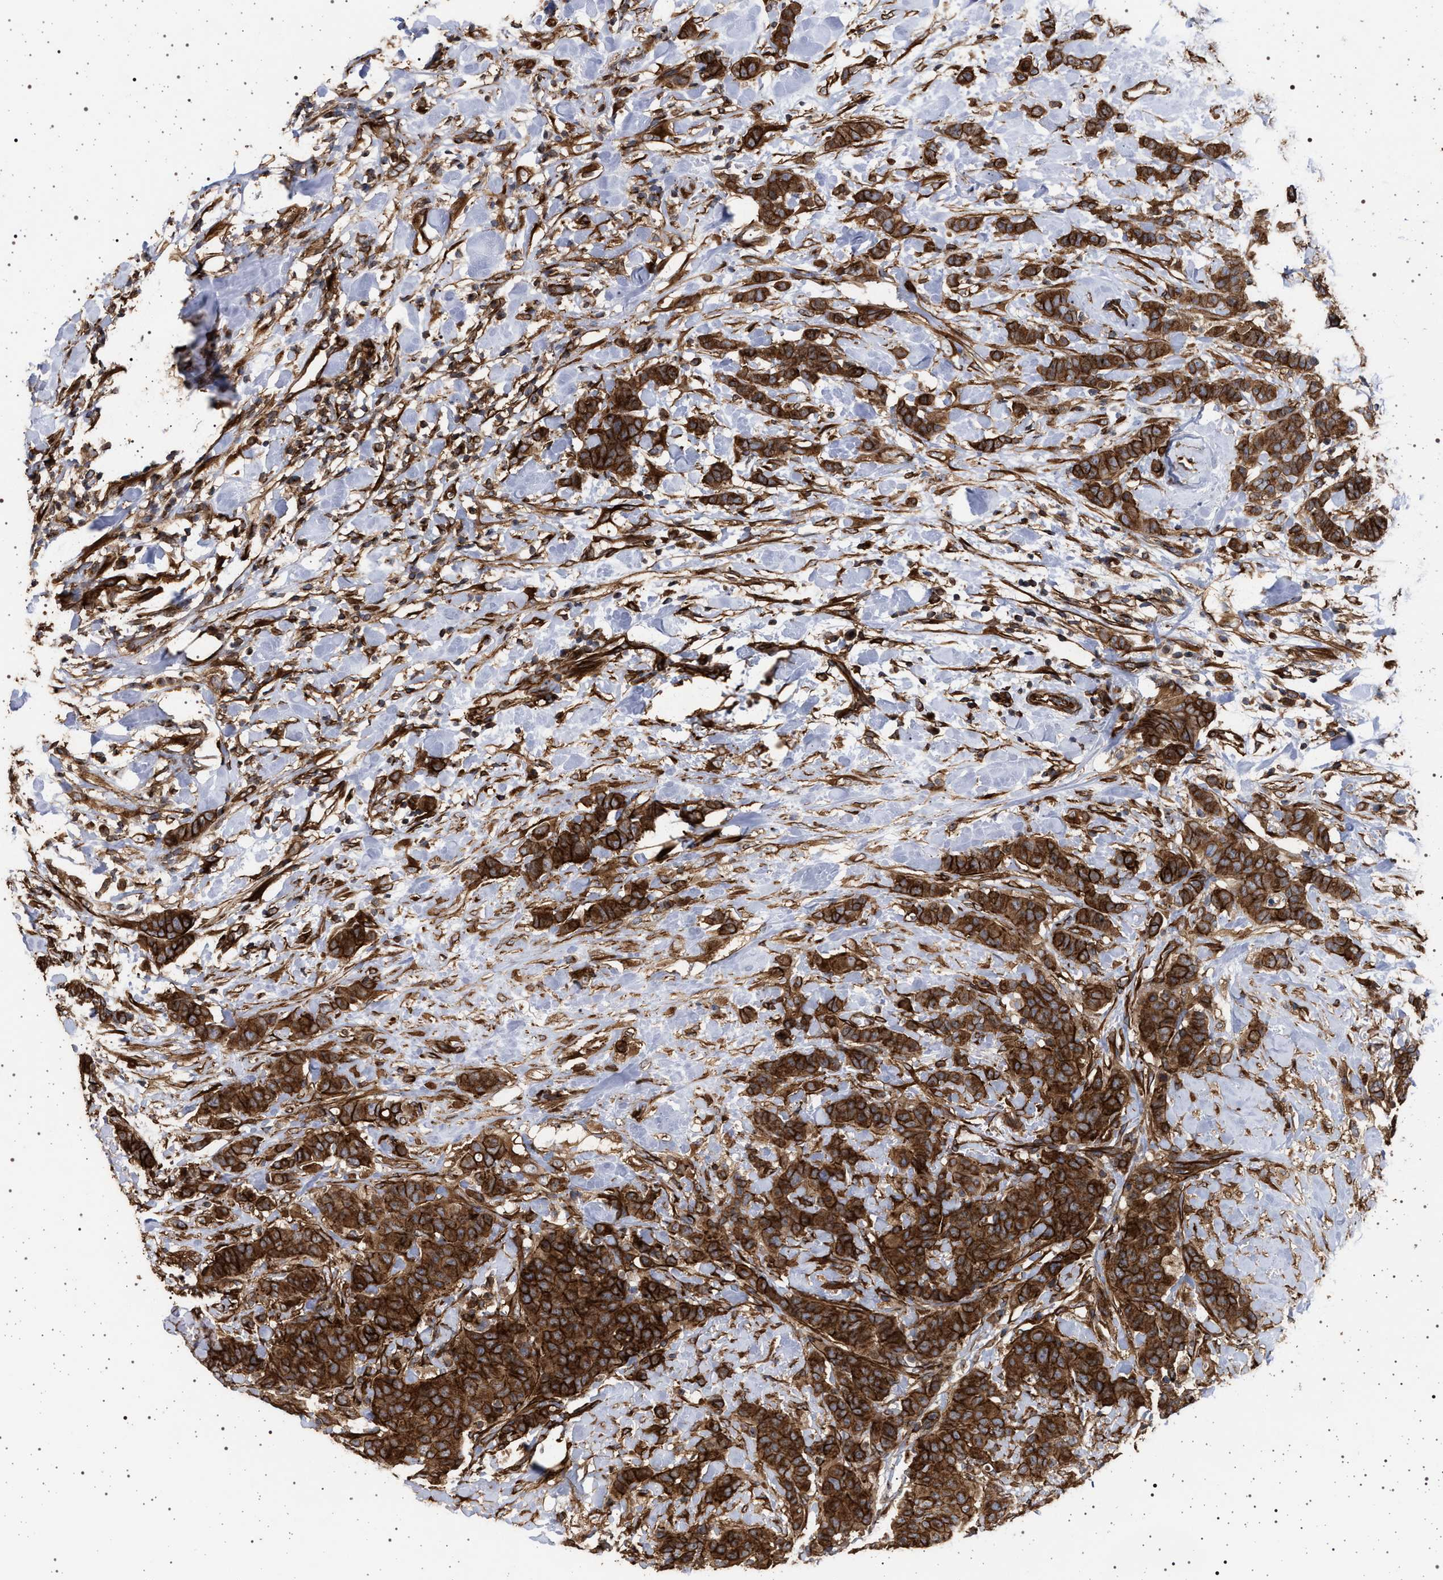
{"staining": {"intensity": "strong", "quantity": ">75%", "location": "cytoplasmic/membranous"}, "tissue": "breast cancer", "cell_type": "Tumor cells", "image_type": "cancer", "snomed": [{"axis": "morphology", "description": "Normal tissue, NOS"}, {"axis": "morphology", "description": "Duct carcinoma"}, {"axis": "topography", "description": "Breast"}], "caption": "There is high levels of strong cytoplasmic/membranous expression in tumor cells of breast cancer, as demonstrated by immunohistochemical staining (brown color).", "gene": "IFT20", "patient": {"sex": "female", "age": 40}}